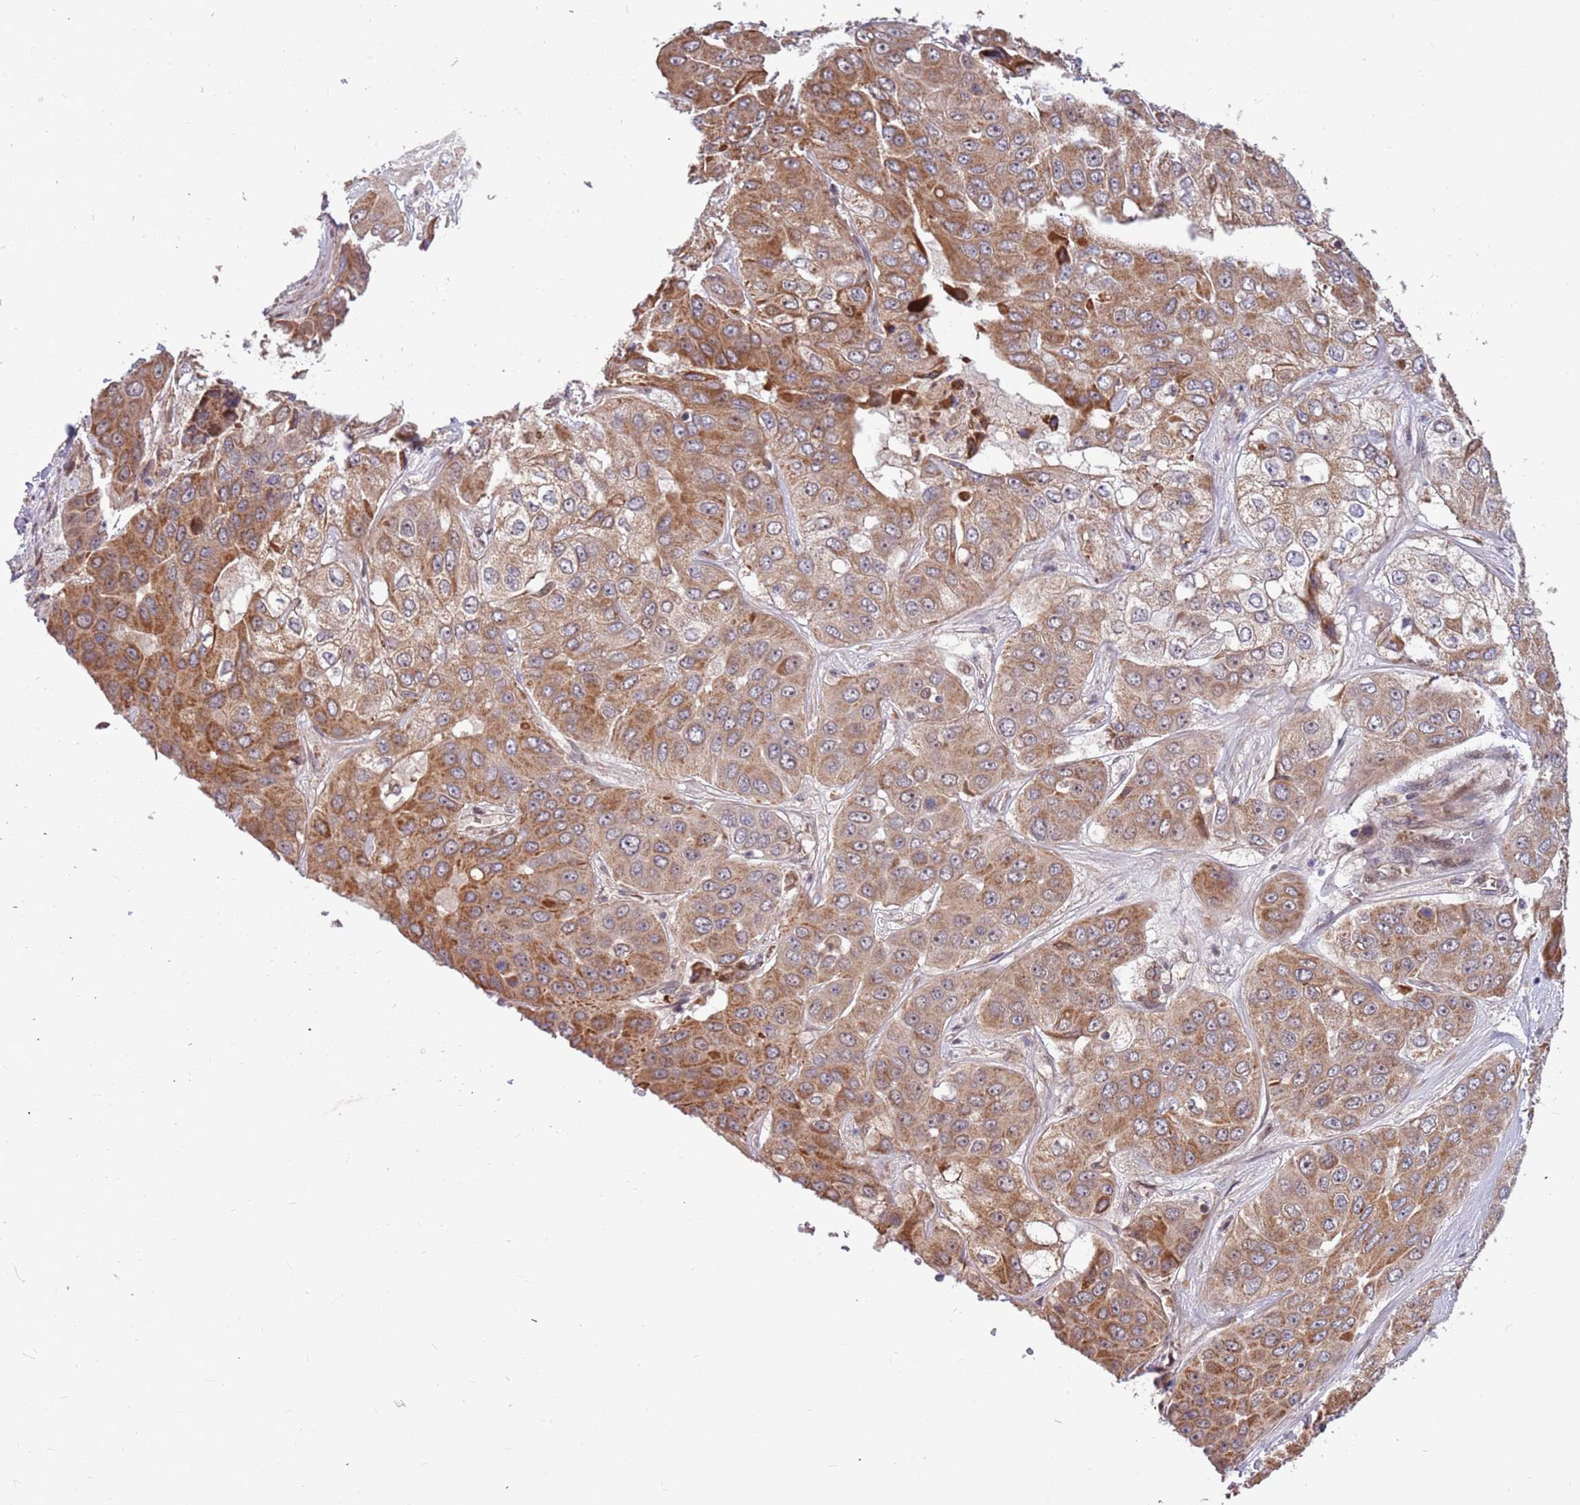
{"staining": {"intensity": "moderate", "quantity": "25%-75%", "location": "cytoplasmic/membranous"}, "tissue": "liver cancer", "cell_type": "Tumor cells", "image_type": "cancer", "snomed": [{"axis": "morphology", "description": "Cholangiocarcinoma"}, {"axis": "topography", "description": "Liver"}], "caption": "This is a micrograph of immunohistochemistry staining of cholangiocarcinoma (liver), which shows moderate expression in the cytoplasmic/membranous of tumor cells.", "gene": "HAUS3", "patient": {"sex": "female", "age": 52}}